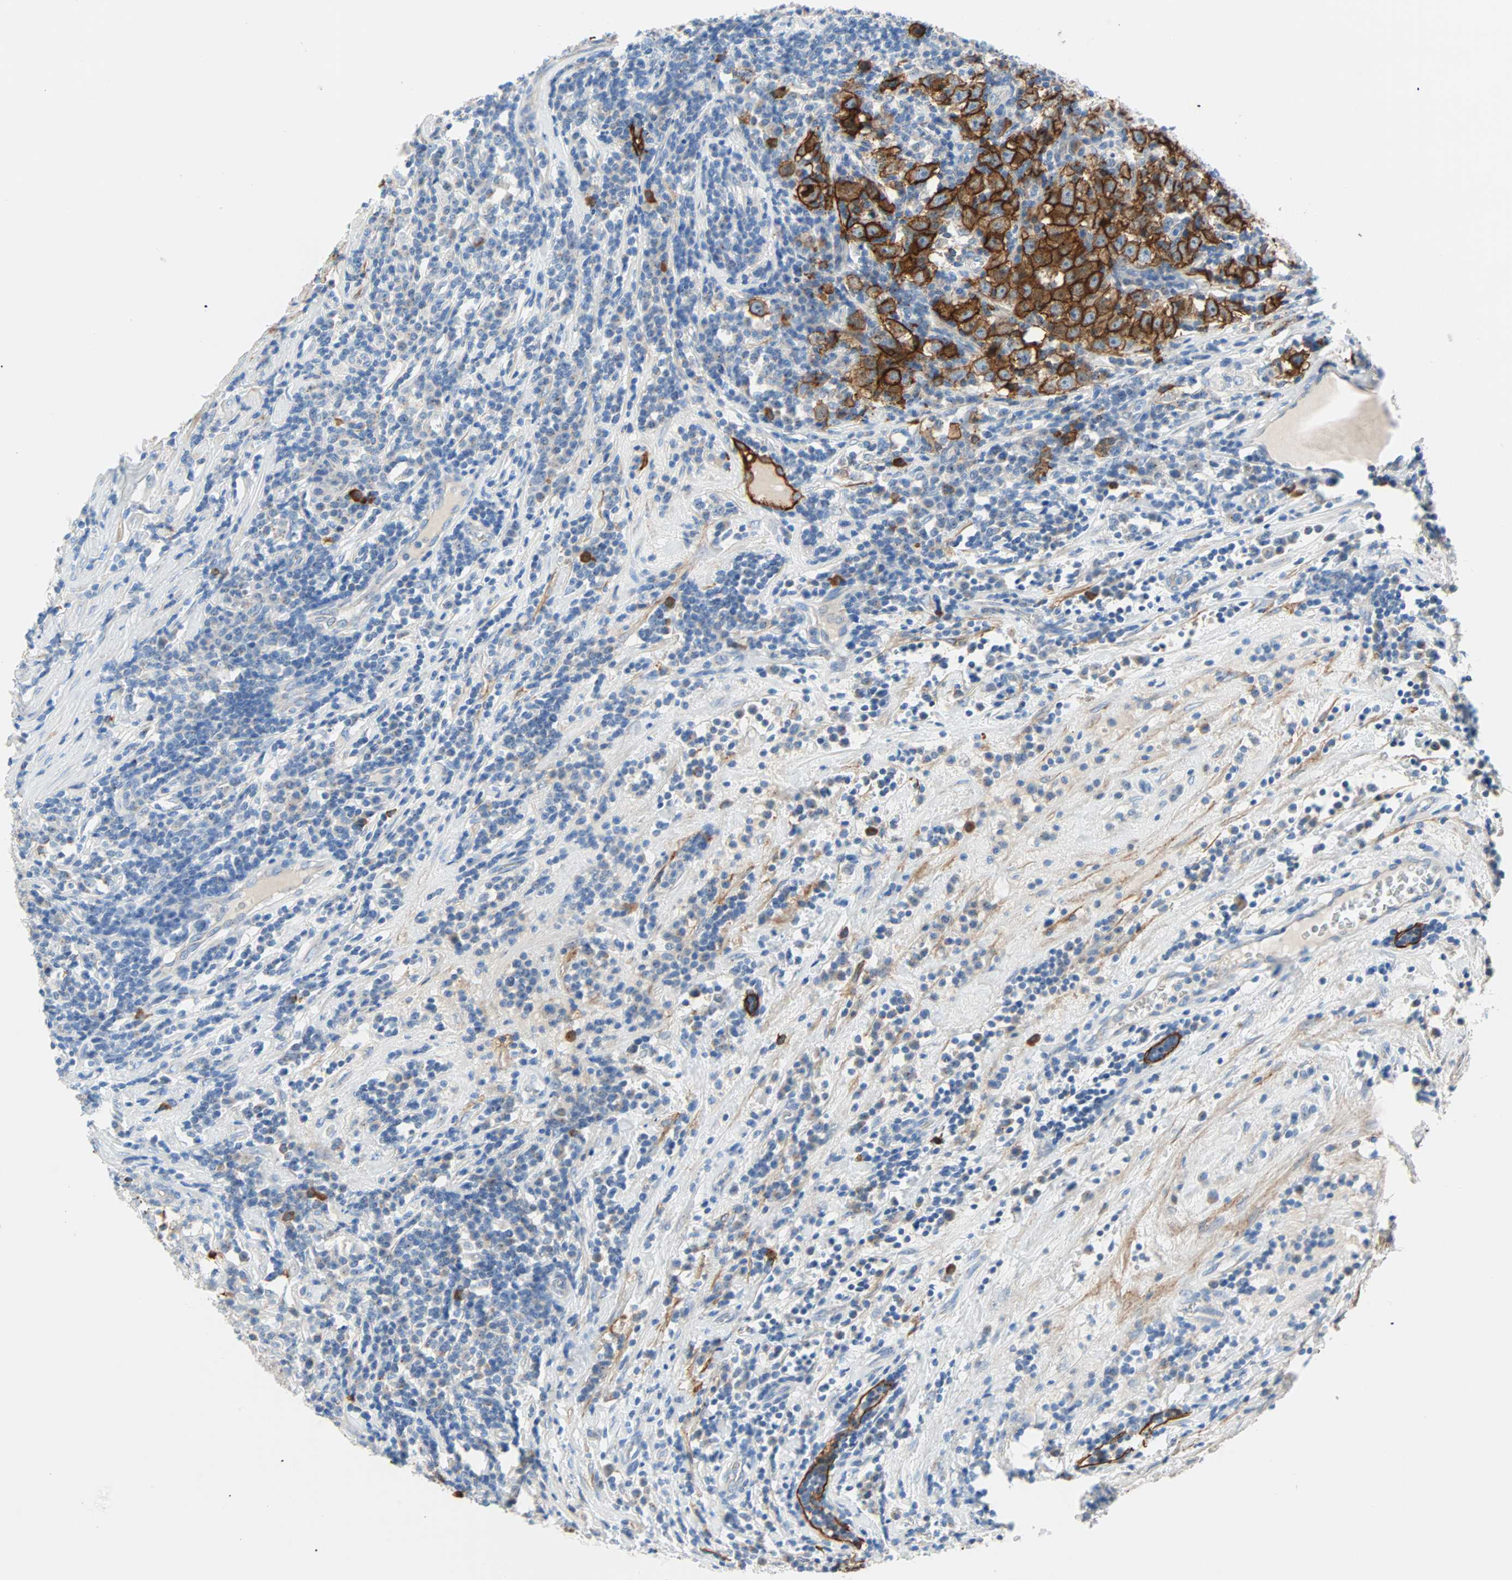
{"staining": {"intensity": "strong", "quantity": ">75%", "location": "cytoplasmic/membranous"}, "tissue": "testis cancer", "cell_type": "Tumor cells", "image_type": "cancer", "snomed": [{"axis": "morphology", "description": "Seminoma, NOS"}, {"axis": "topography", "description": "Testis"}], "caption": "Immunohistochemistry (IHC) (DAB) staining of human seminoma (testis) demonstrates strong cytoplasmic/membranous protein positivity in approximately >75% of tumor cells. (DAB IHC, brown staining for protein, blue staining for nuclei).", "gene": "PDPN", "patient": {"sex": "male", "age": 43}}